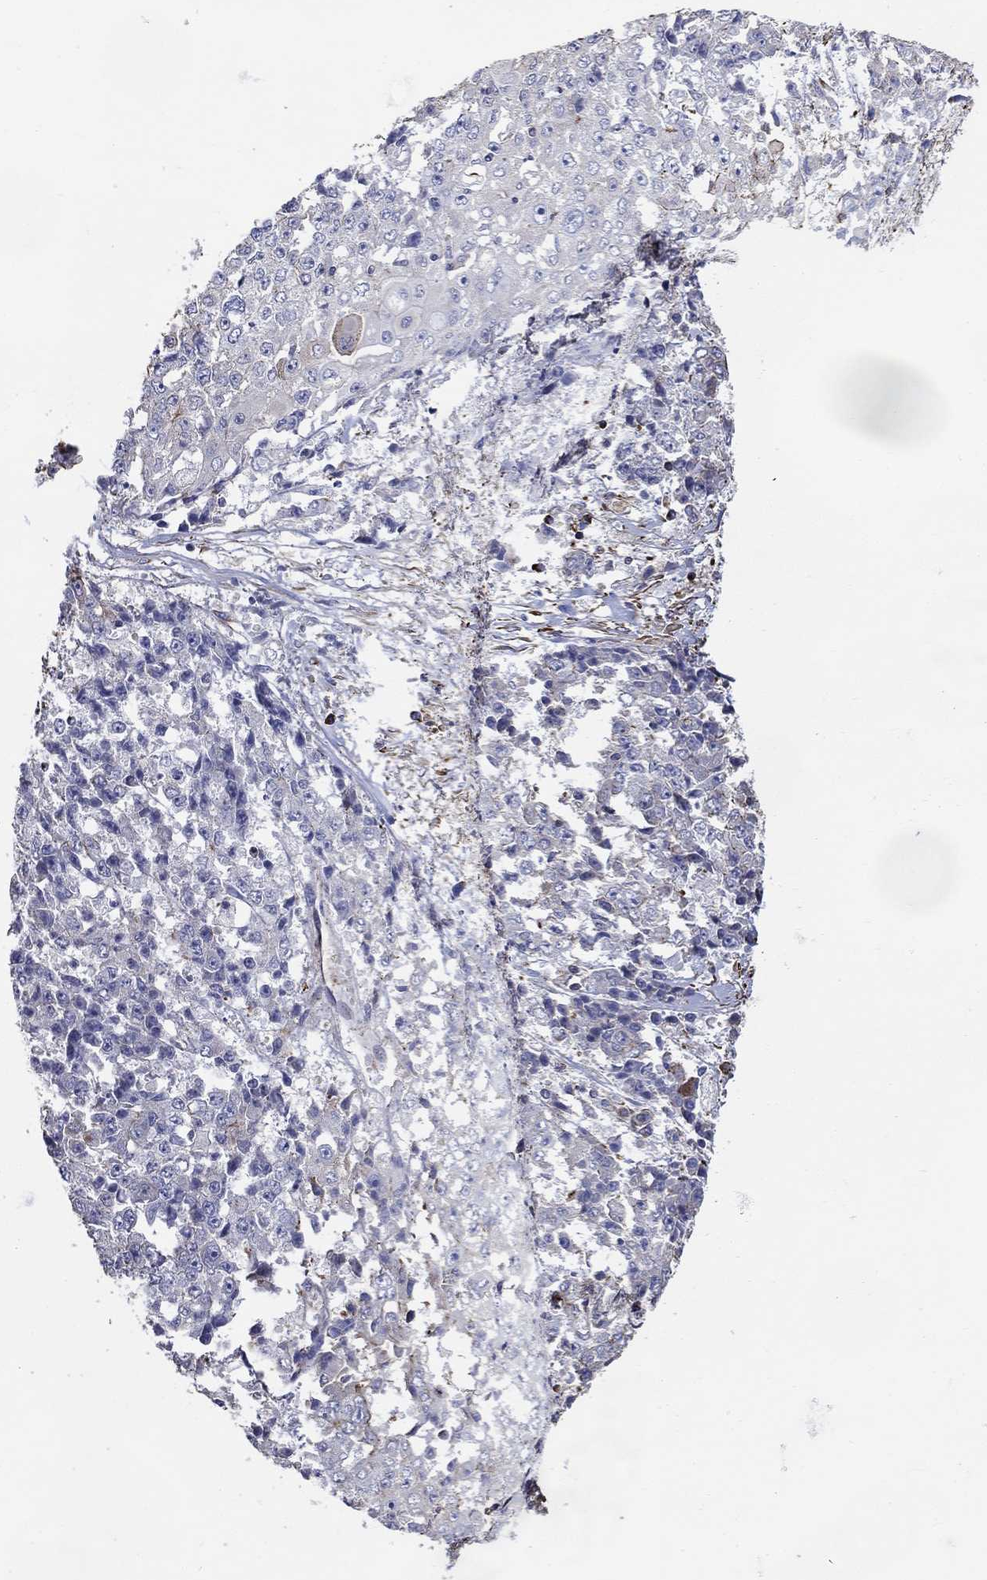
{"staining": {"intensity": "negative", "quantity": "none", "location": "none"}, "tissue": "ovarian cancer", "cell_type": "Tumor cells", "image_type": "cancer", "snomed": [{"axis": "morphology", "description": "Carcinoma, endometroid"}, {"axis": "topography", "description": "Ovary"}], "caption": "The photomicrograph shows no staining of tumor cells in ovarian cancer (endometroid carcinoma).", "gene": "NPHP1", "patient": {"sex": "female", "age": 42}}